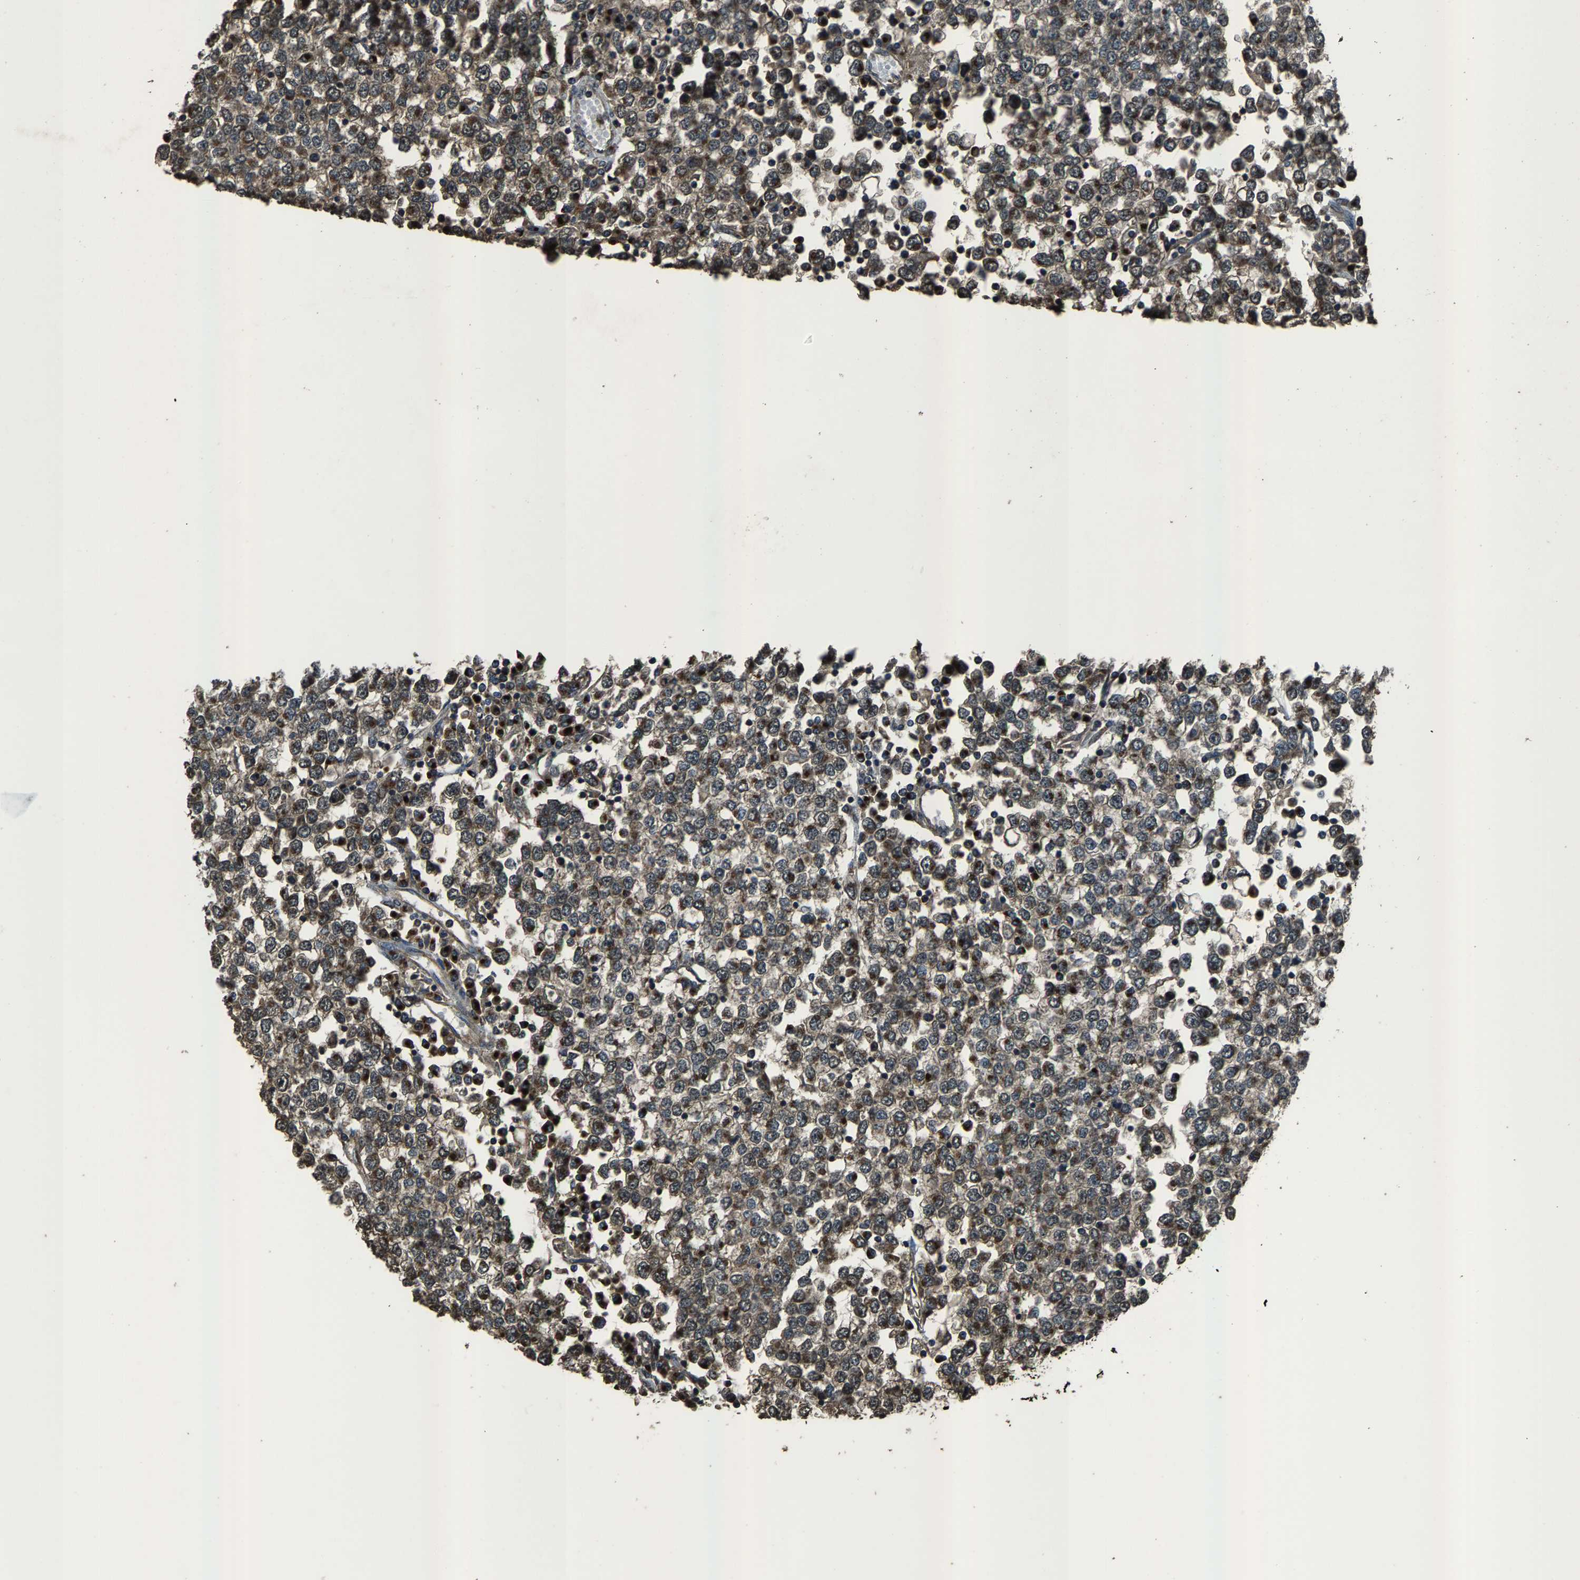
{"staining": {"intensity": "weak", "quantity": "25%-75%", "location": "cytoplasmic/membranous"}, "tissue": "testis cancer", "cell_type": "Tumor cells", "image_type": "cancer", "snomed": [{"axis": "morphology", "description": "Seminoma, NOS"}, {"axis": "topography", "description": "Testis"}], "caption": "IHC histopathology image of neoplastic tissue: human seminoma (testis) stained using IHC exhibits low levels of weak protein expression localized specifically in the cytoplasmic/membranous of tumor cells, appearing as a cytoplasmic/membranous brown color.", "gene": "SLC38A10", "patient": {"sex": "male", "age": 65}}